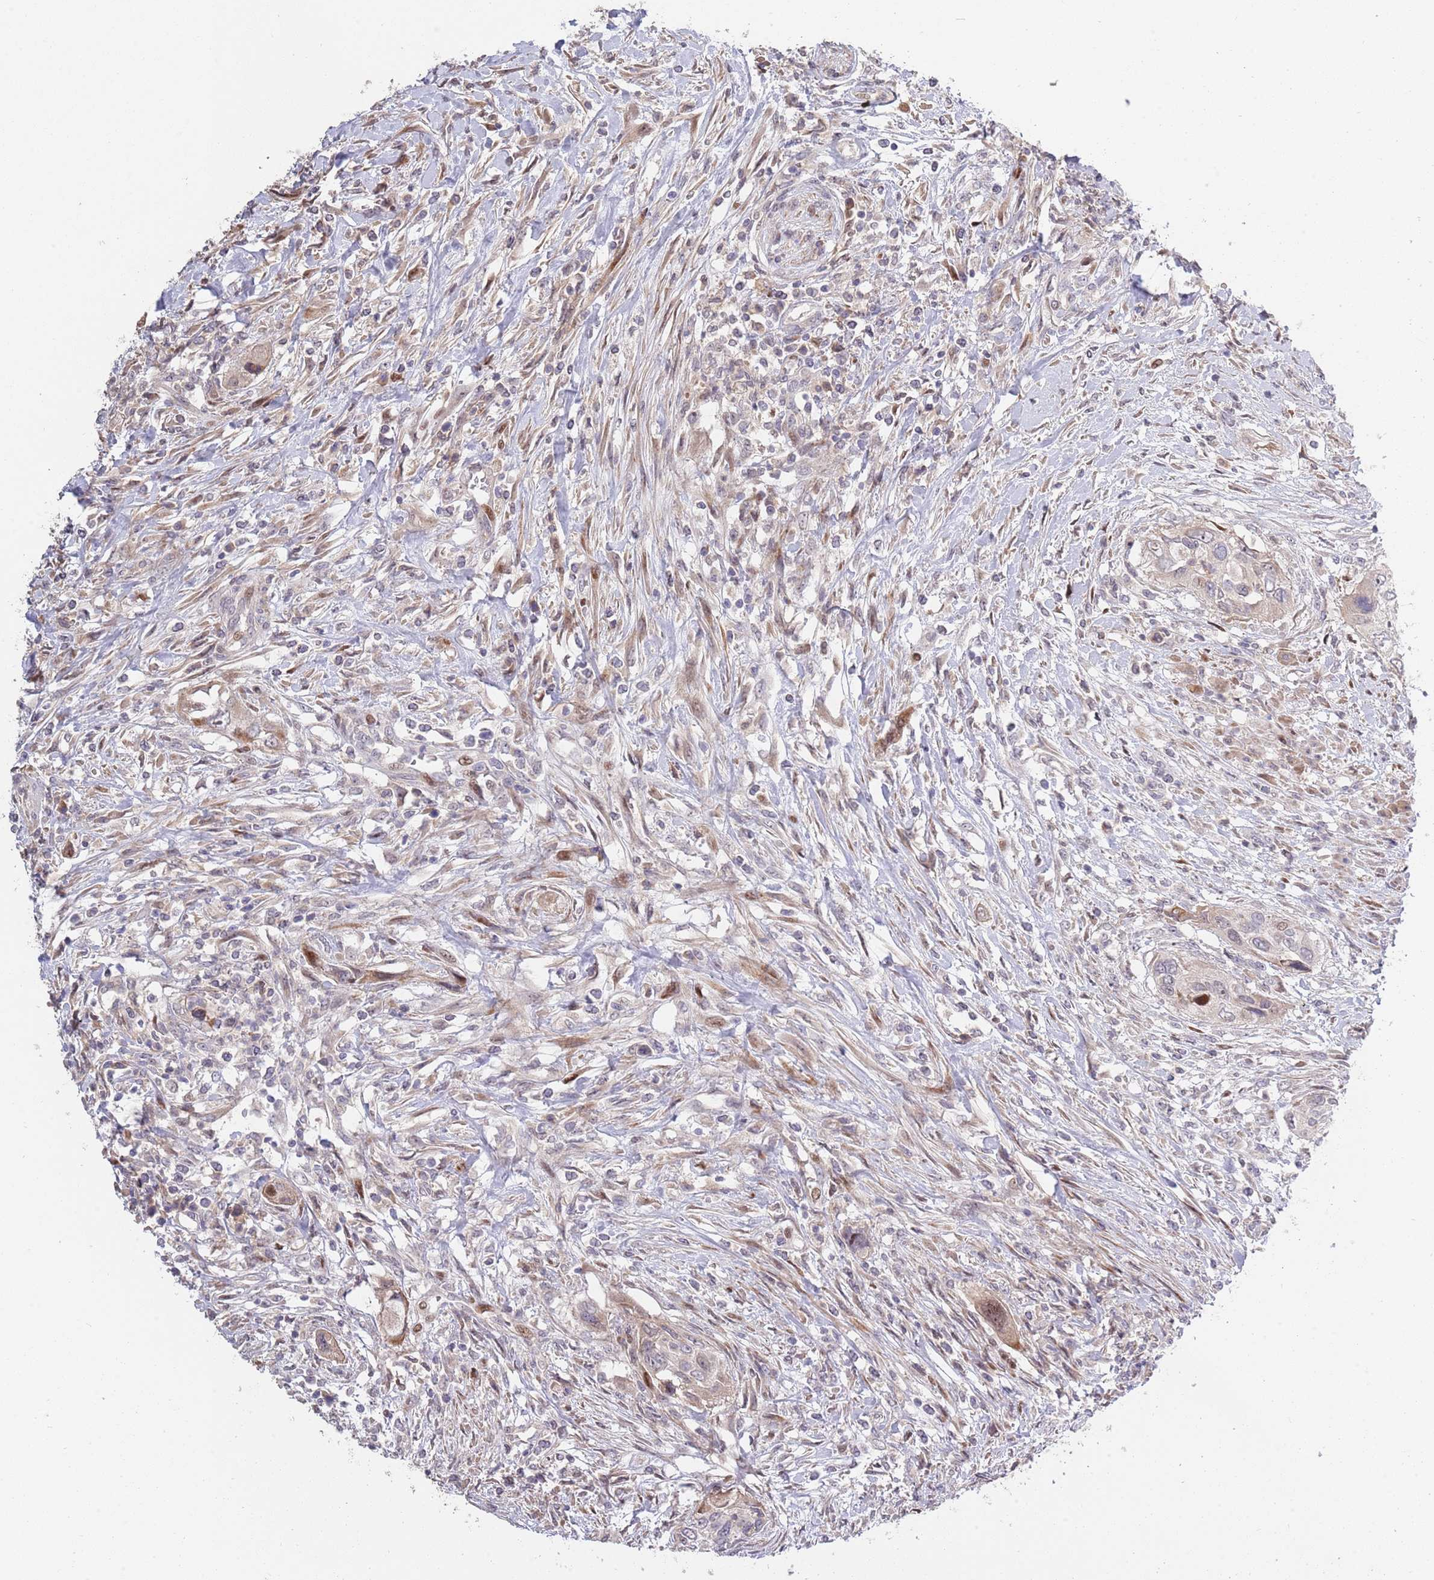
{"staining": {"intensity": "moderate", "quantity": "<25%", "location": "nuclear"}, "tissue": "urothelial cancer", "cell_type": "Tumor cells", "image_type": "cancer", "snomed": [{"axis": "morphology", "description": "Urothelial carcinoma, High grade"}, {"axis": "topography", "description": "Urinary bladder"}], "caption": "Immunohistochemical staining of human urothelial cancer reveals moderate nuclear protein positivity in about <25% of tumor cells. (Brightfield microscopy of DAB IHC at high magnification).", "gene": "SYNDIG1L", "patient": {"sex": "female", "age": 60}}